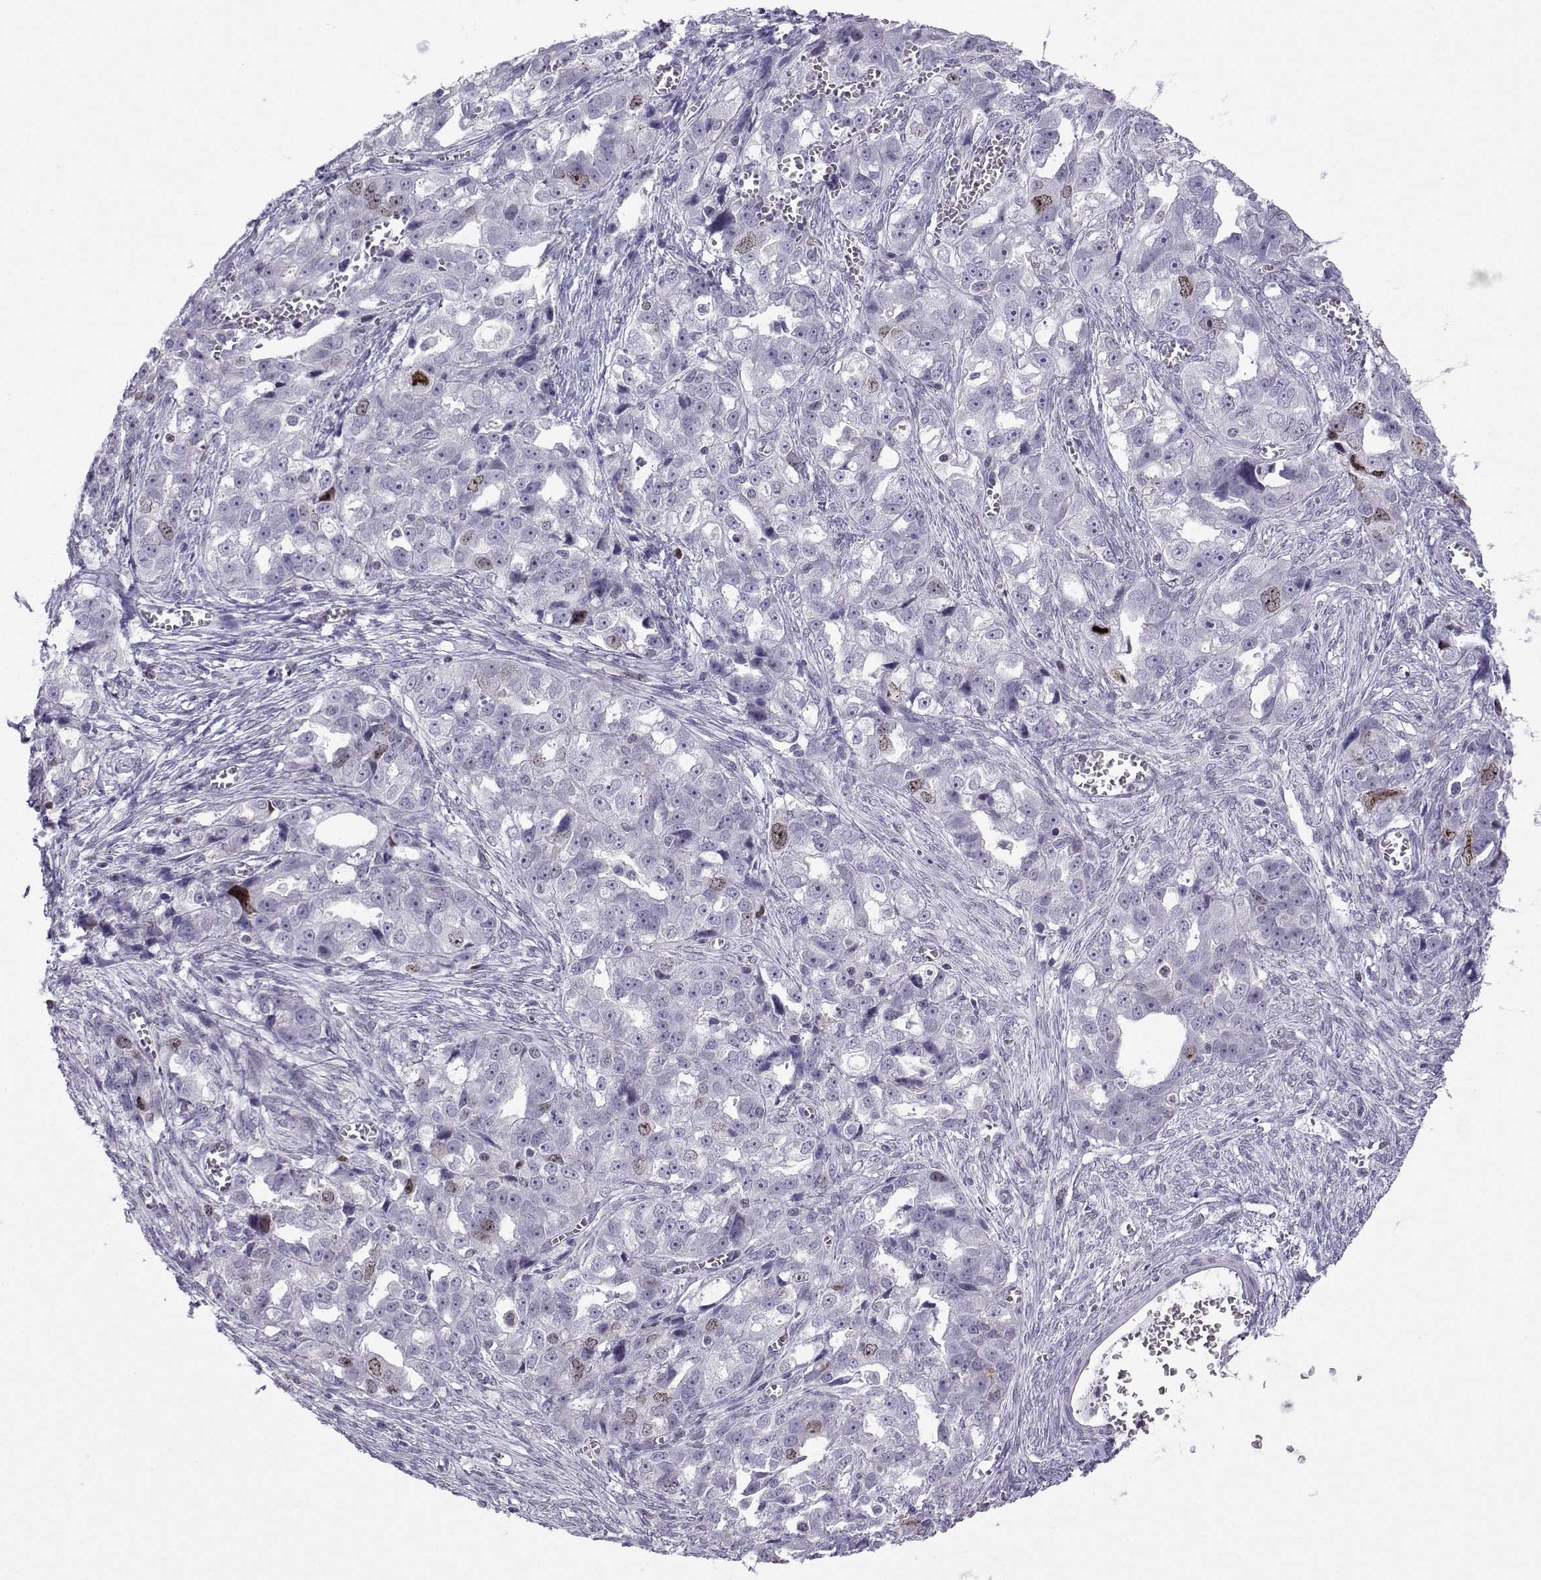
{"staining": {"intensity": "moderate", "quantity": "<25%", "location": "nuclear"}, "tissue": "ovarian cancer", "cell_type": "Tumor cells", "image_type": "cancer", "snomed": [{"axis": "morphology", "description": "Cystadenocarcinoma, serous, NOS"}, {"axis": "topography", "description": "Ovary"}], "caption": "Immunohistochemical staining of human ovarian serous cystadenocarcinoma displays low levels of moderate nuclear expression in about <25% of tumor cells. The staining was performed using DAB (3,3'-diaminobenzidine), with brown indicating positive protein expression. Nuclei are stained blue with hematoxylin.", "gene": "INCENP", "patient": {"sex": "female", "age": 51}}